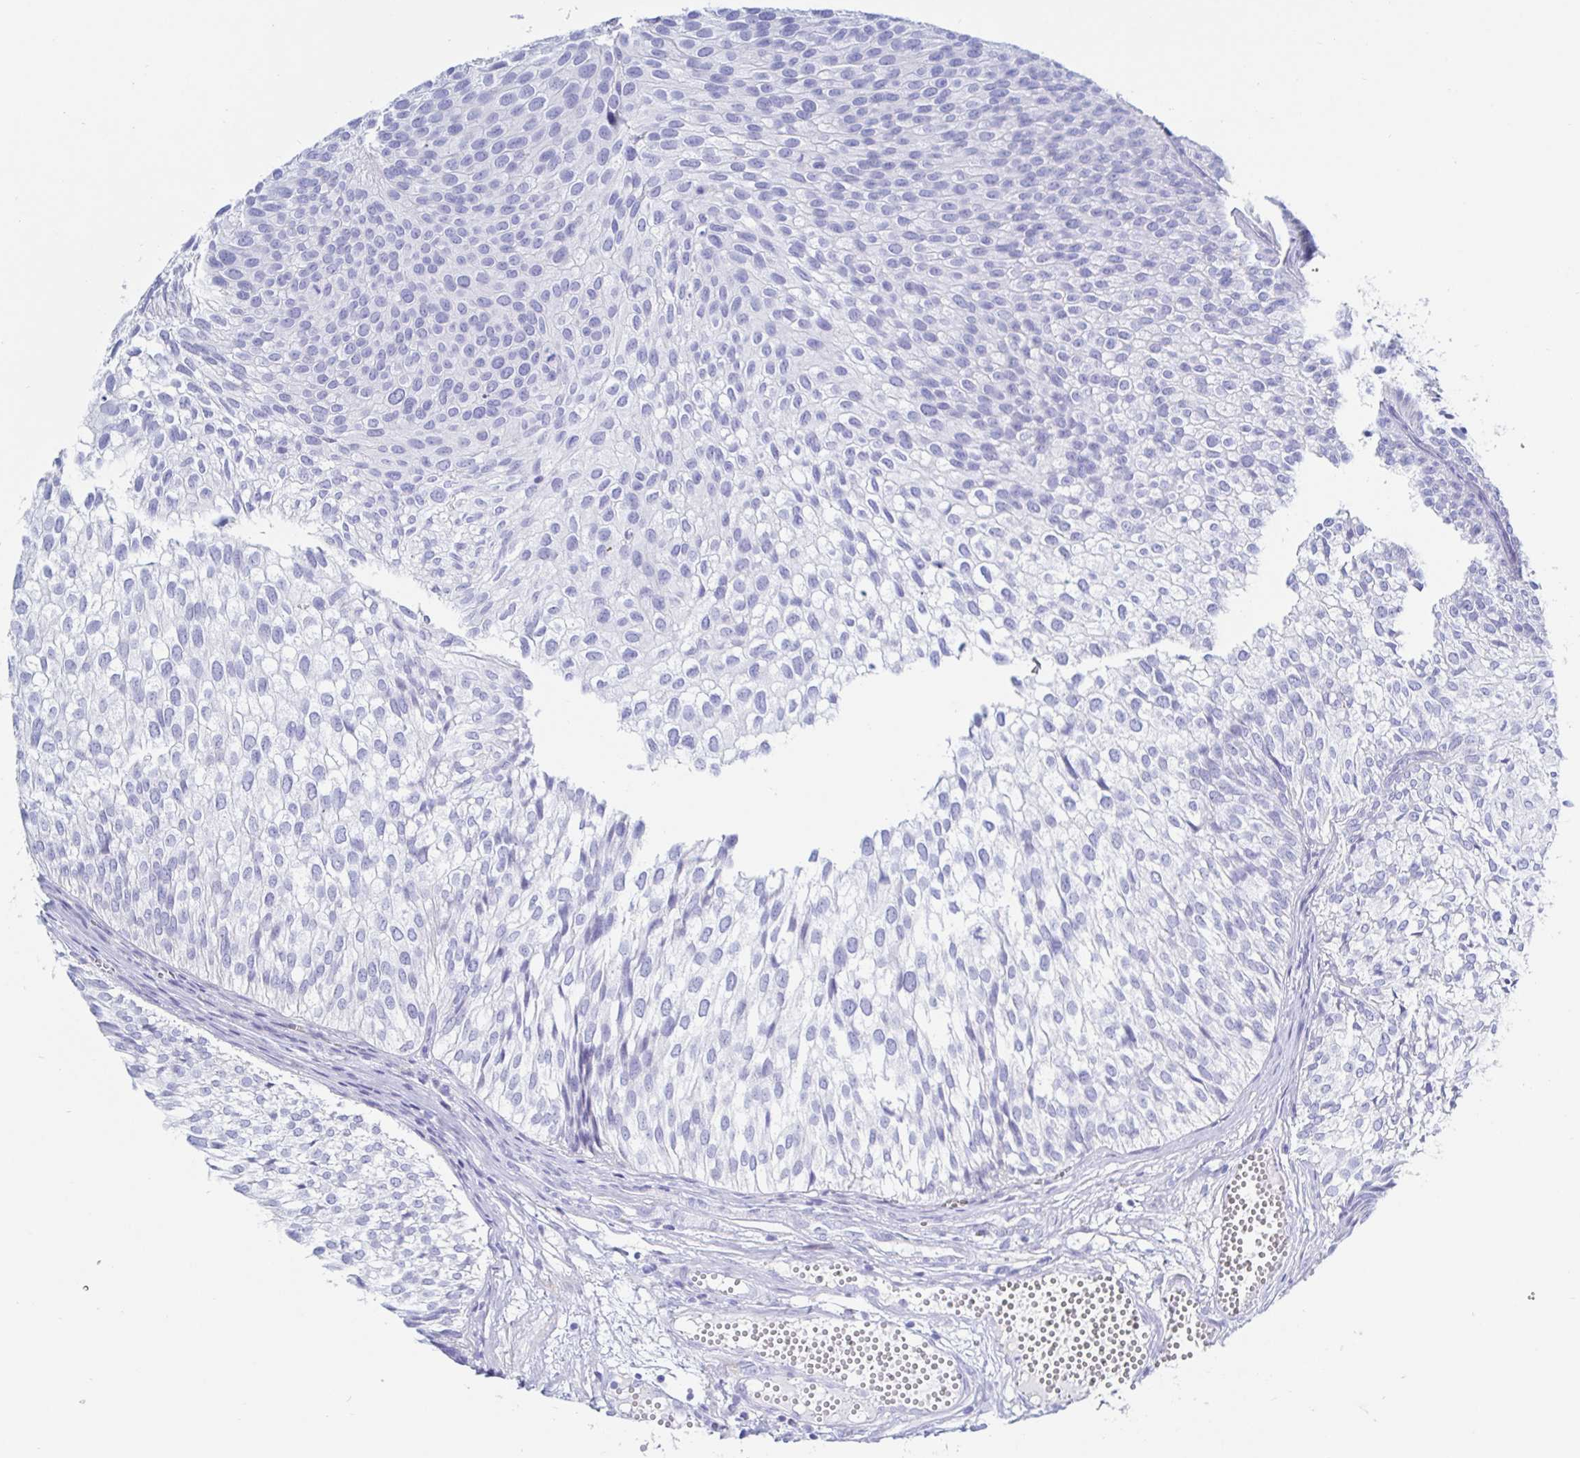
{"staining": {"intensity": "negative", "quantity": "none", "location": "none"}, "tissue": "urothelial cancer", "cell_type": "Tumor cells", "image_type": "cancer", "snomed": [{"axis": "morphology", "description": "Urothelial carcinoma, Low grade"}, {"axis": "topography", "description": "Urinary bladder"}], "caption": "A micrograph of low-grade urothelial carcinoma stained for a protein shows no brown staining in tumor cells.", "gene": "KCNH6", "patient": {"sex": "male", "age": 91}}